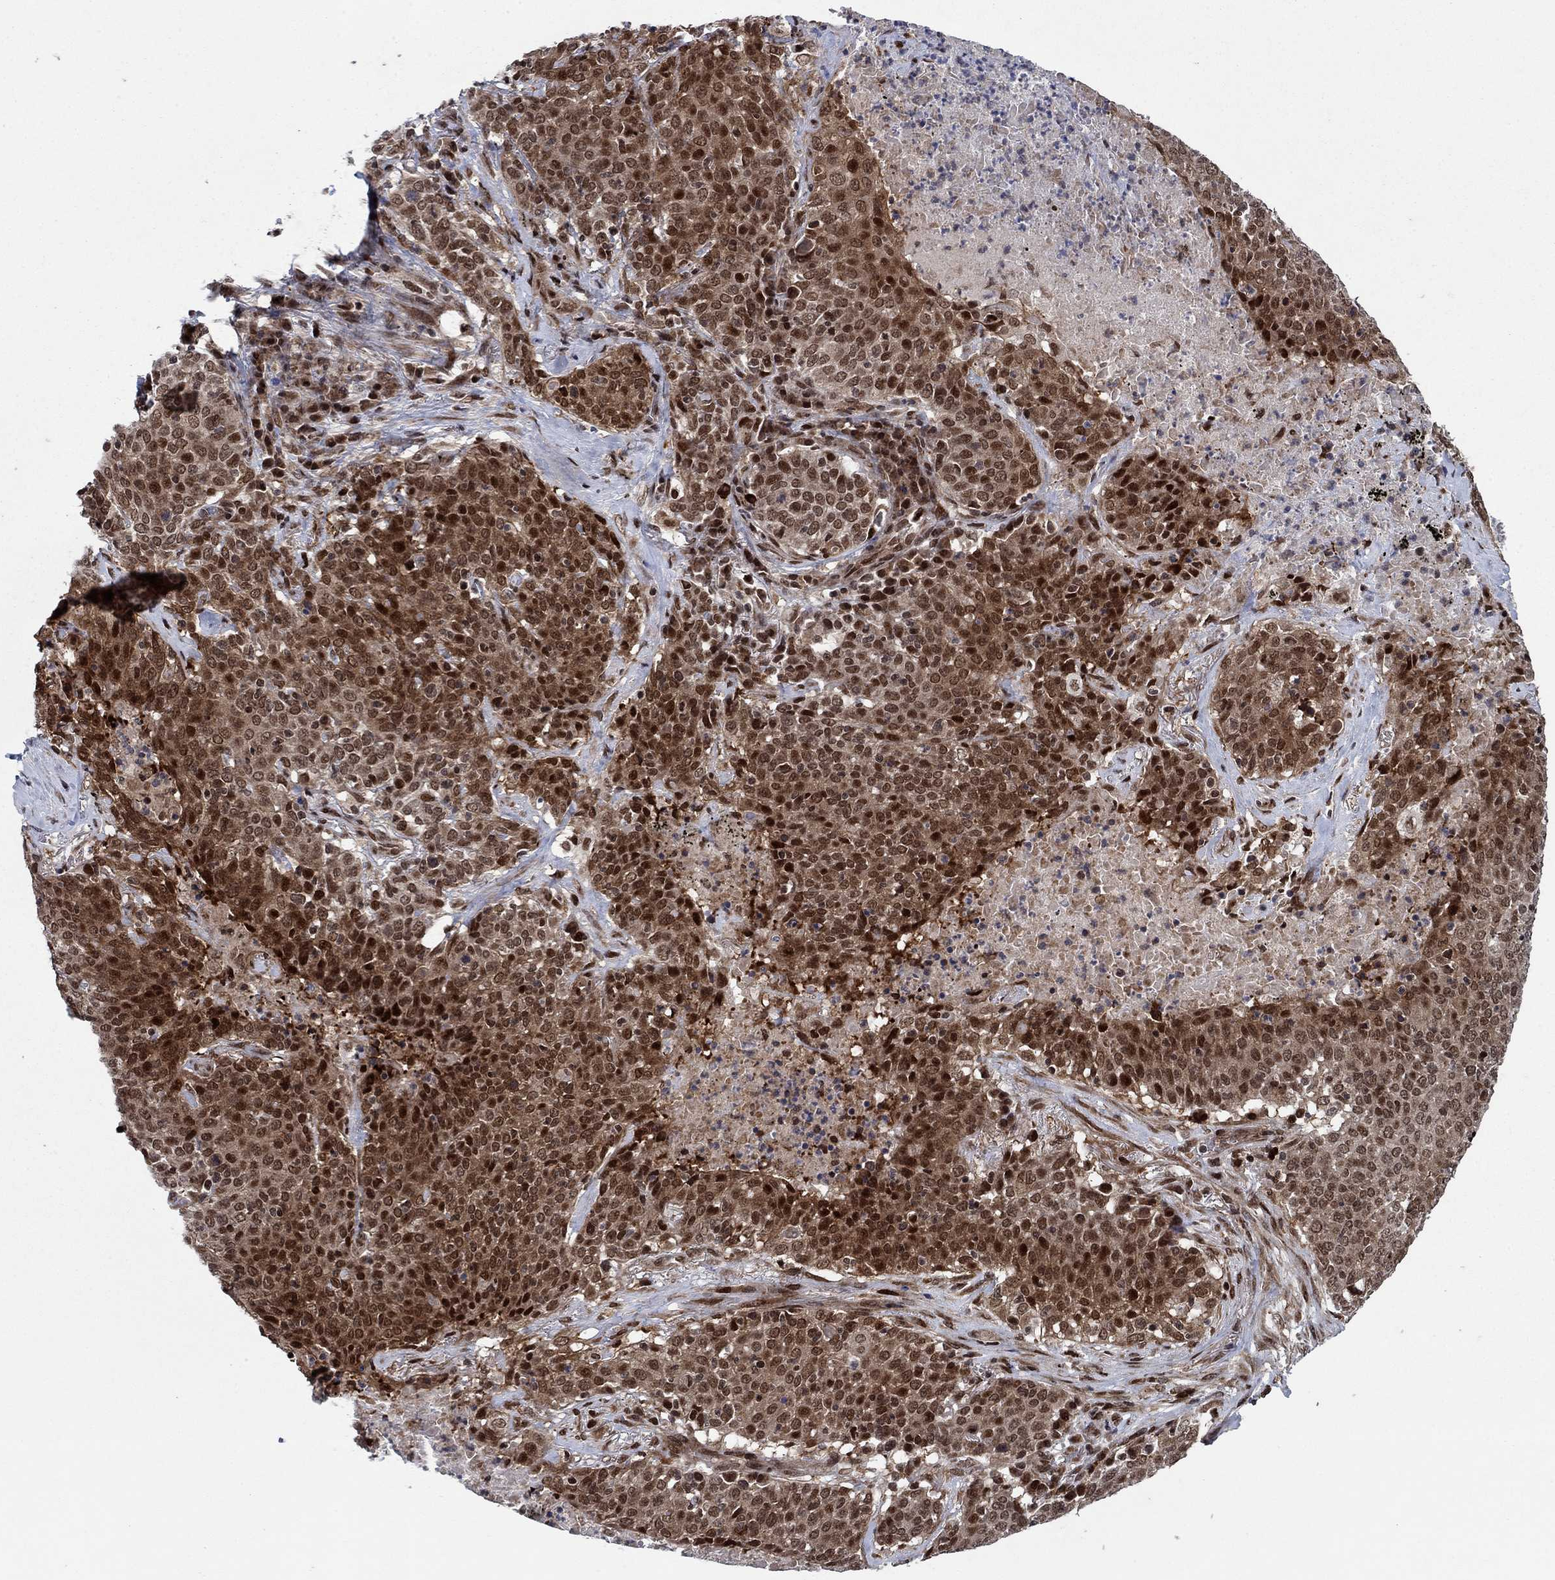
{"staining": {"intensity": "moderate", "quantity": "<25%", "location": "cytoplasmic/membranous"}, "tissue": "lung cancer", "cell_type": "Tumor cells", "image_type": "cancer", "snomed": [{"axis": "morphology", "description": "Squamous cell carcinoma, NOS"}, {"axis": "topography", "description": "Lung"}], "caption": "Immunohistochemical staining of lung squamous cell carcinoma demonstrates moderate cytoplasmic/membranous protein staining in about <25% of tumor cells.", "gene": "PRICKLE4", "patient": {"sex": "male", "age": 82}}